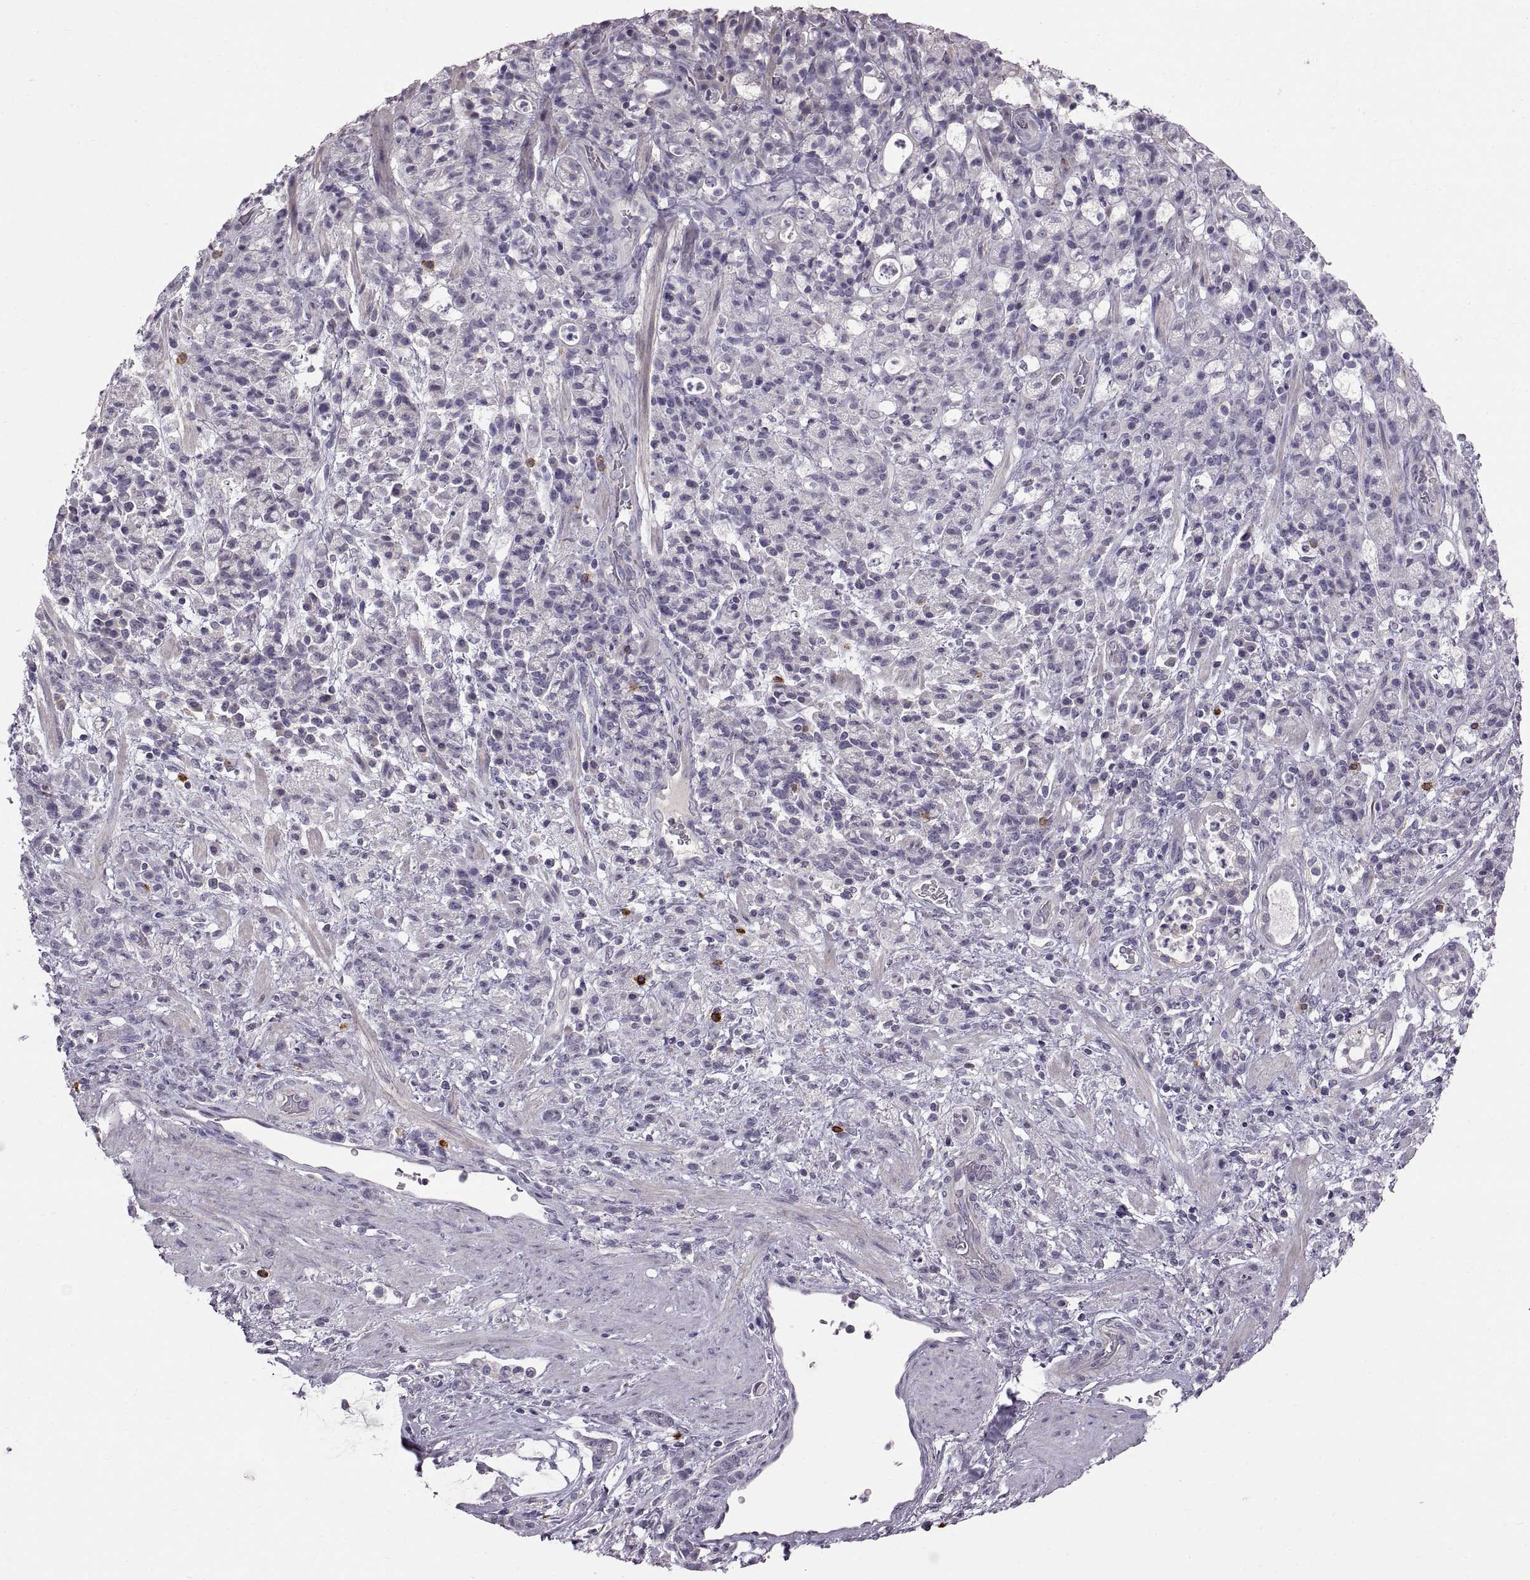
{"staining": {"intensity": "negative", "quantity": "none", "location": "none"}, "tissue": "stomach cancer", "cell_type": "Tumor cells", "image_type": "cancer", "snomed": [{"axis": "morphology", "description": "Adenocarcinoma, NOS"}, {"axis": "topography", "description": "Stomach"}], "caption": "The photomicrograph demonstrates no staining of tumor cells in adenocarcinoma (stomach). (DAB immunohistochemistry visualized using brightfield microscopy, high magnification).", "gene": "WFDC8", "patient": {"sex": "female", "age": 60}}